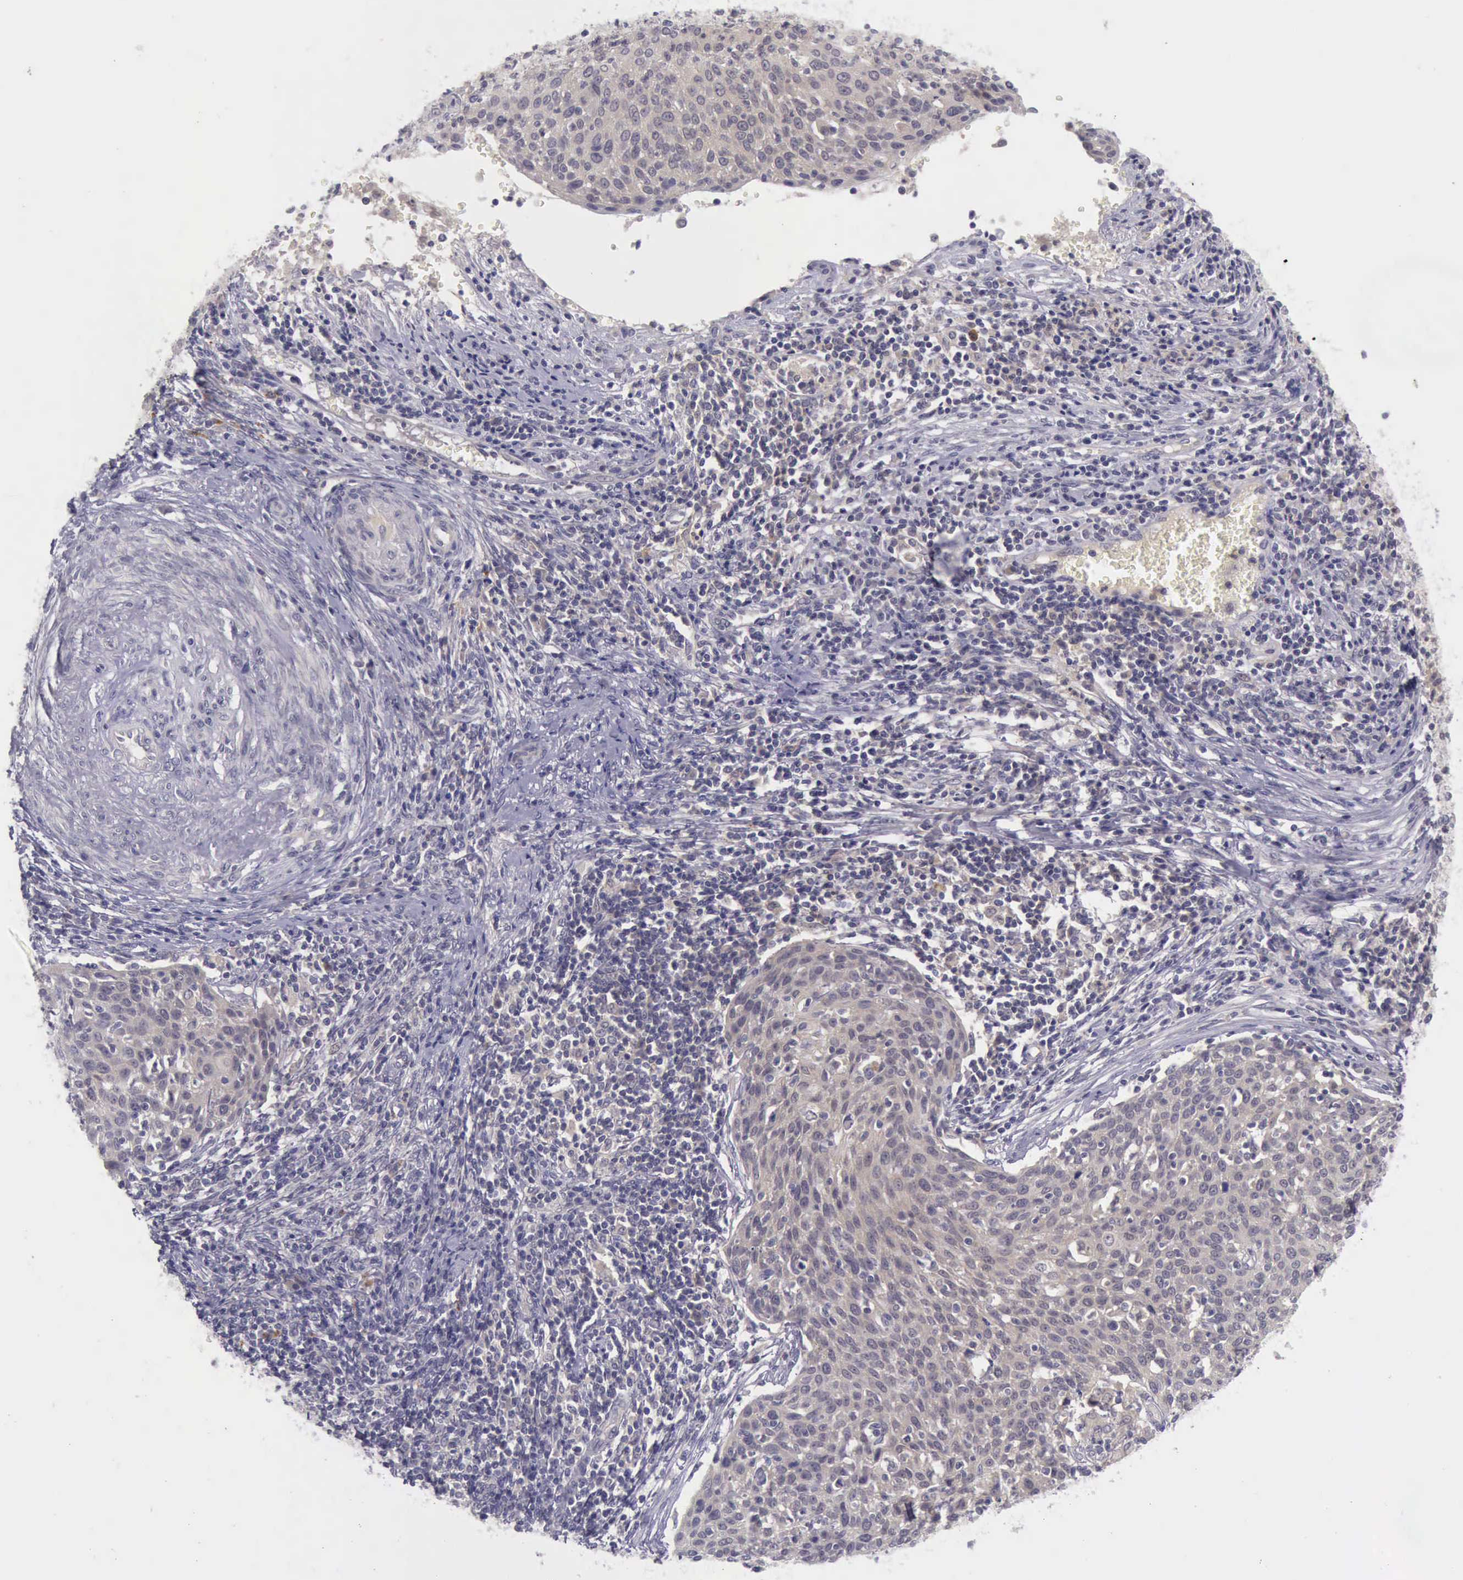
{"staining": {"intensity": "weak", "quantity": ">75%", "location": "cytoplasmic/membranous"}, "tissue": "cervical cancer", "cell_type": "Tumor cells", "image_type": "cancer", "snomed": [{"axis": "morphology", "description": "Squamous cell carcinoma, NOS"}, {"axis": "topography", "description": "Cervix"}], "caption": "Tumor cells demonstrate weak cytoplasmic/membranous staining in approximately >75% of cells in cervical squamous cell carcinoma. Immunohistochemistry (ihc) stains the protein in brown and the nuclei are stained blue.", "gene": "ARNT2", "patient": {"sex": "female", "age": 38}}